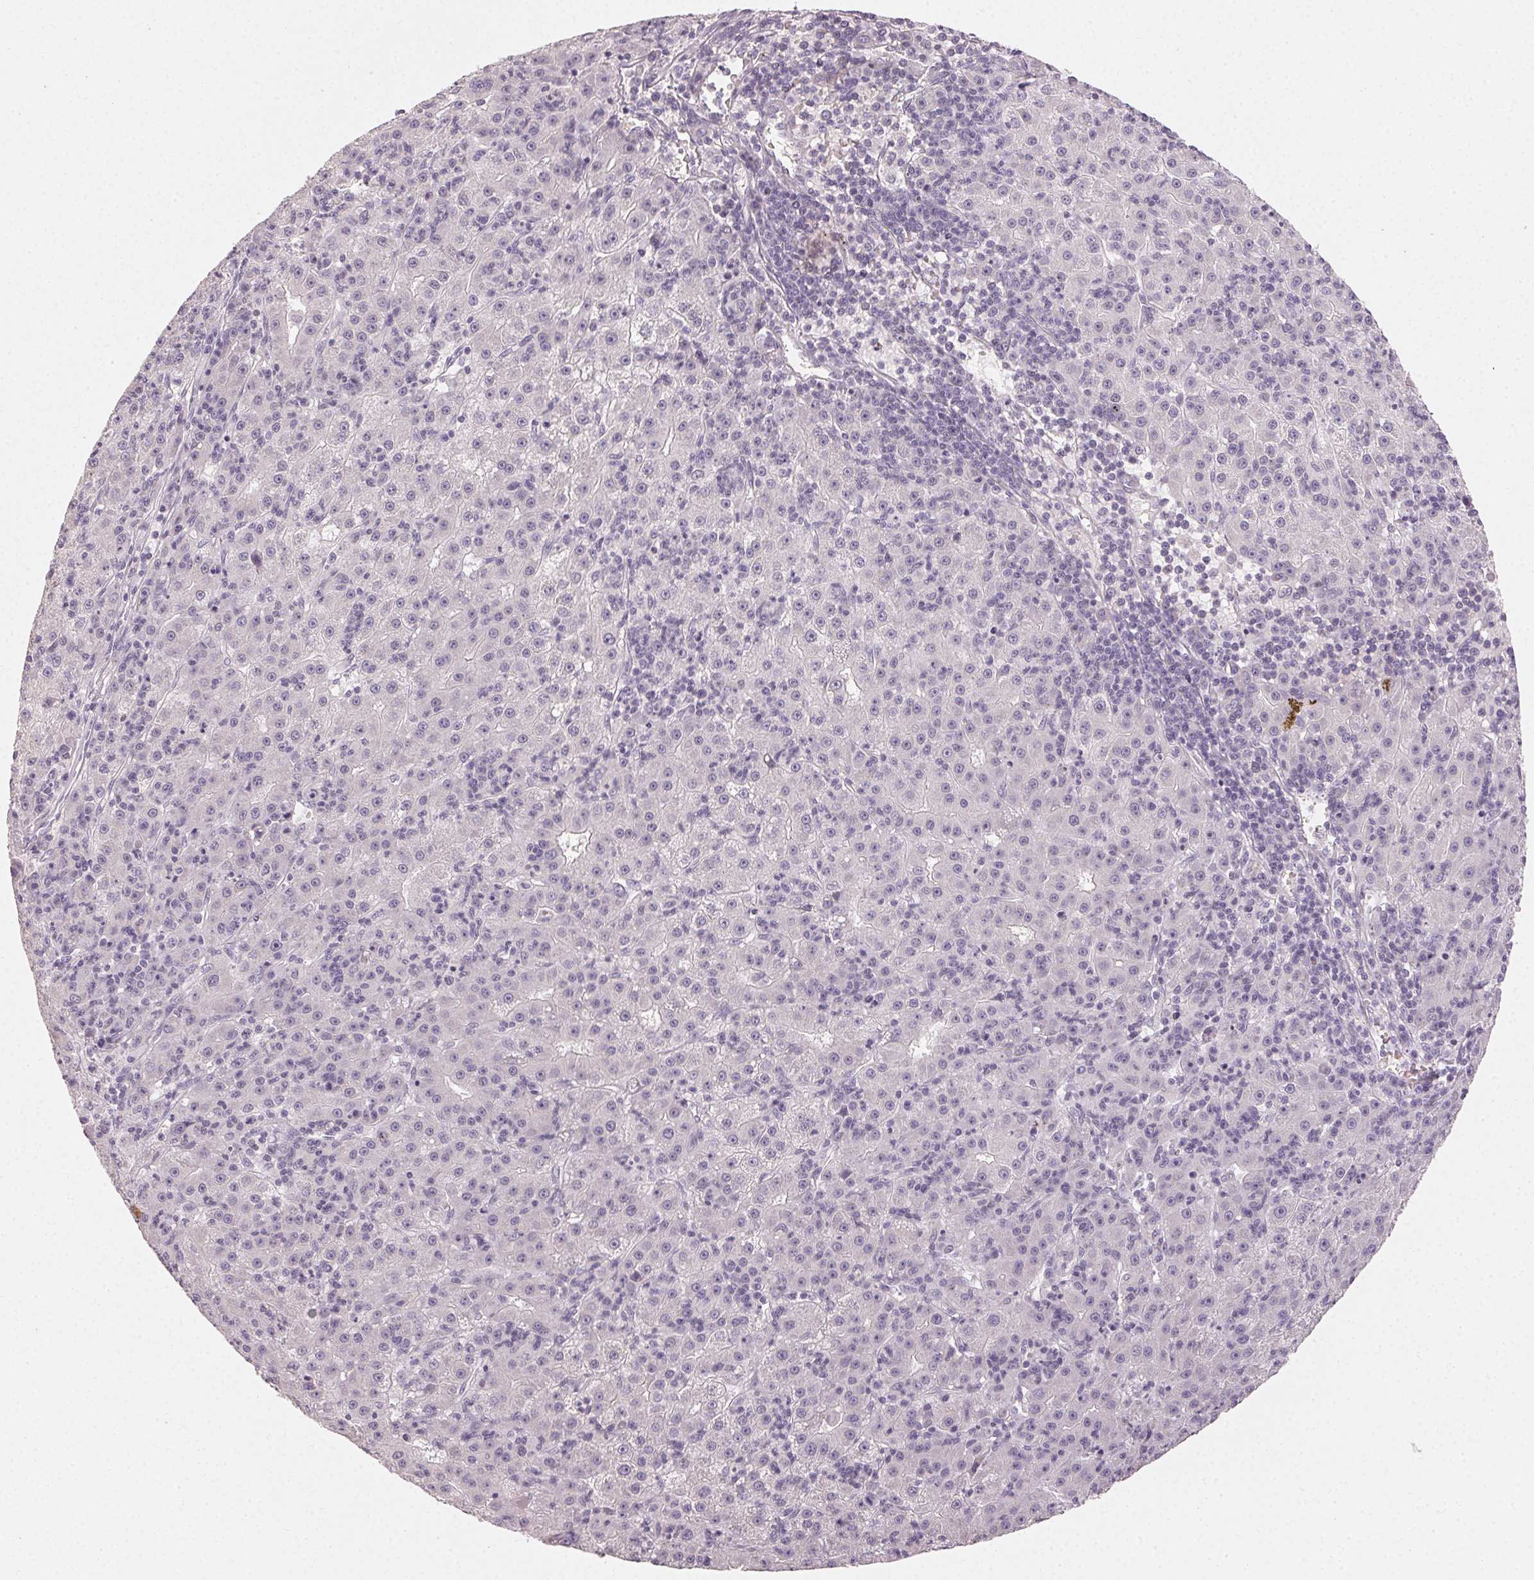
{"staining": {"intensity": "negative", "quantity": "none", "location": "none"}, "tissue": "liver cancer", "cell_type": "Tumor cells", "image_type": "cancer", "snomed": [{"axis": "morphology", "description": "Carcinoma, Hepatocellular, NOS"}, {"axis": "topography", "description": "Liver"}], "caption": "The image exhibits no significant staining in tumor cells of hepatocellular carcinoma (liver).", "gene": "LVRN", "patient": {"sex": "male", "age": 76}}